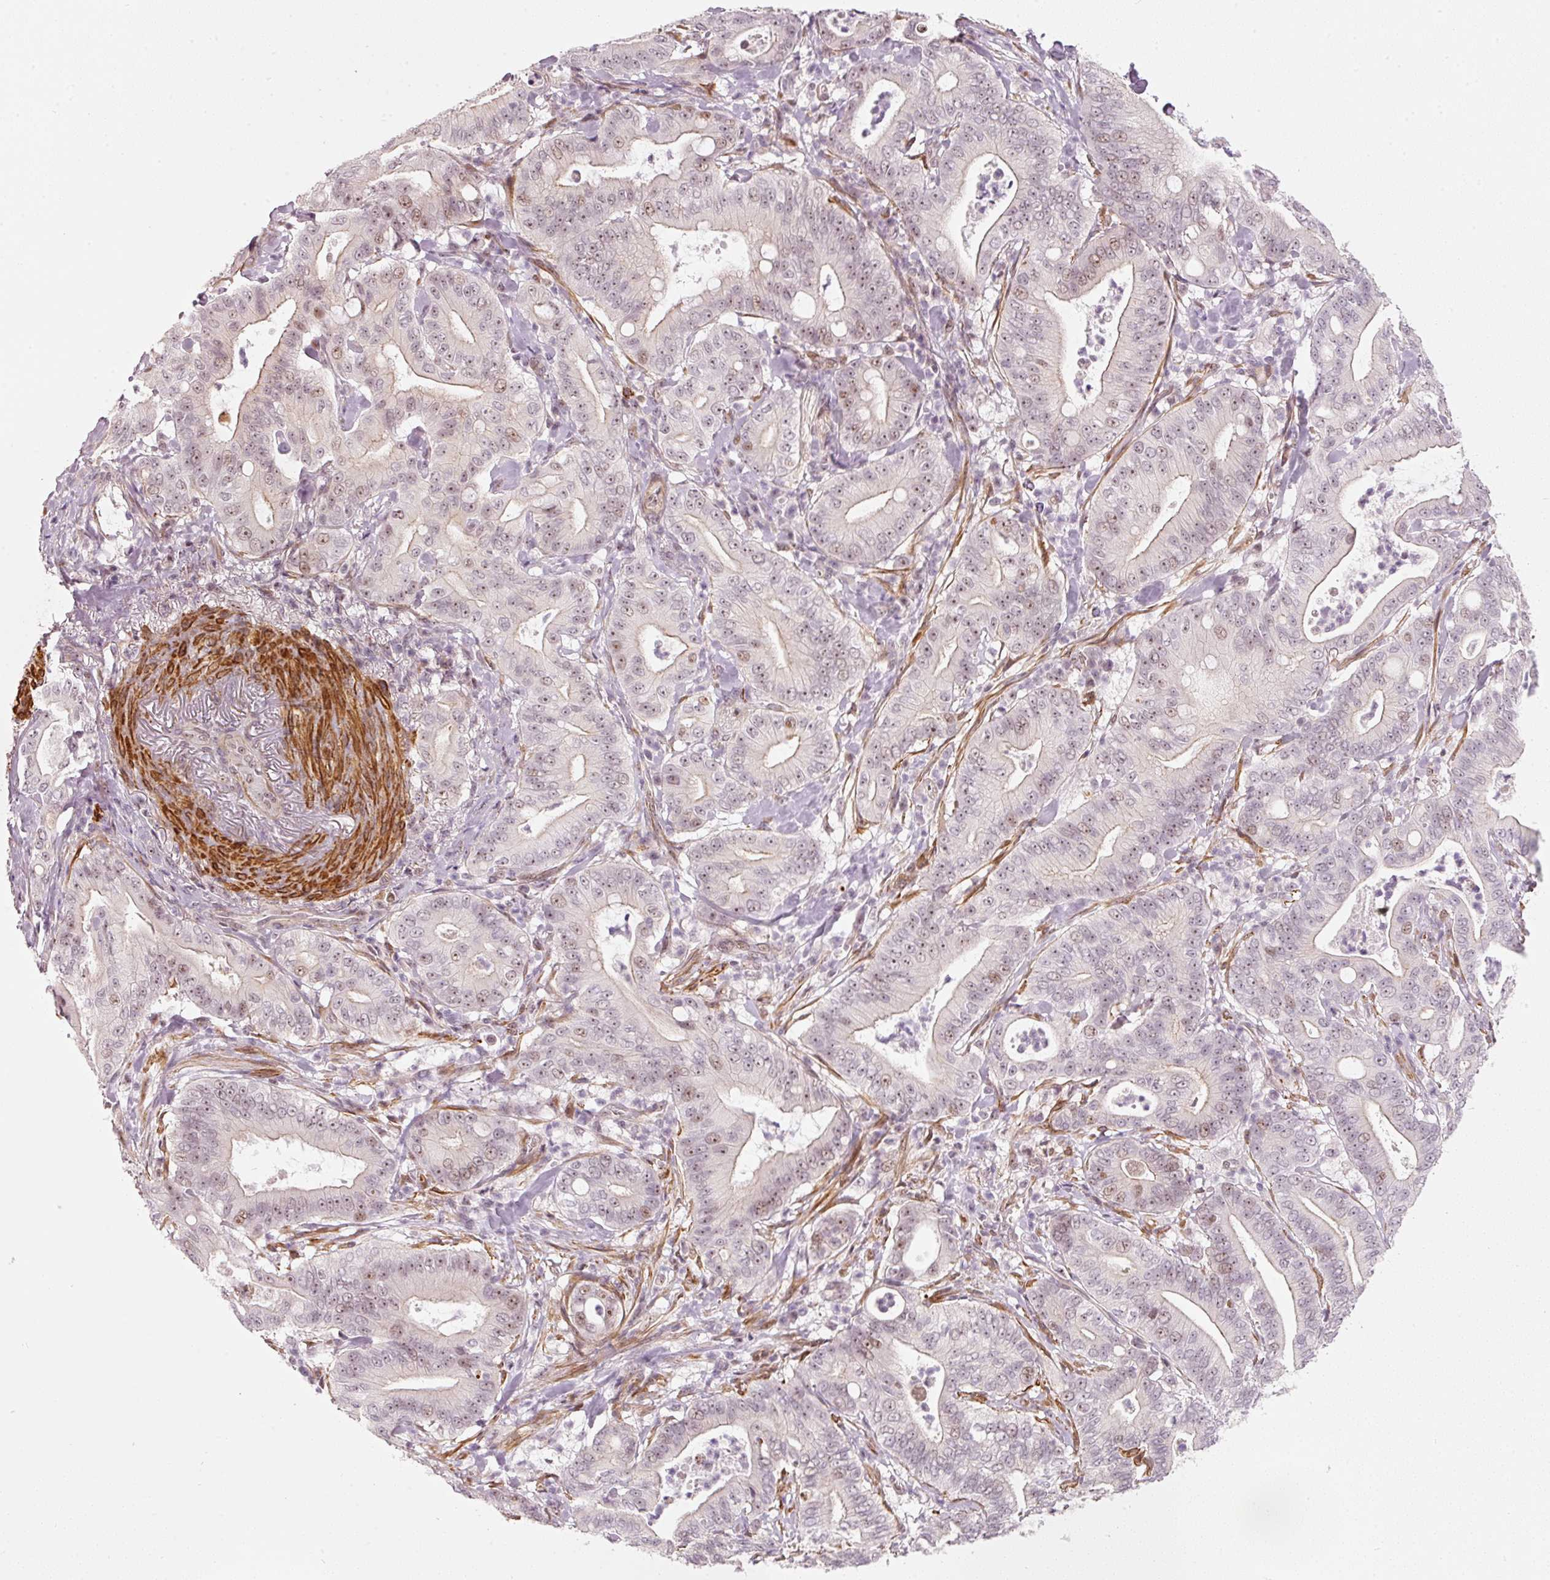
{"staining": {"intensity": "weak", "quantity": "25%-75%", "location": "nuclear"}, "tissue": "pancreatic cancer", "cell_type": "Tumor cells", "image_type": "cancer", "snomed": [{"axis": "morphology", "description": "Adenocarcinoma, NOS"}, {"axis": "topography", "description": "Pancreas"}], "caption": "Protein staining displays weak nuclear expression in approximately 25%-75% of tumor cells in pancreatic cancer (adenocarcinoma).", "gene": "MXRA8", "patient": {"sex": "male", "age": 71}}